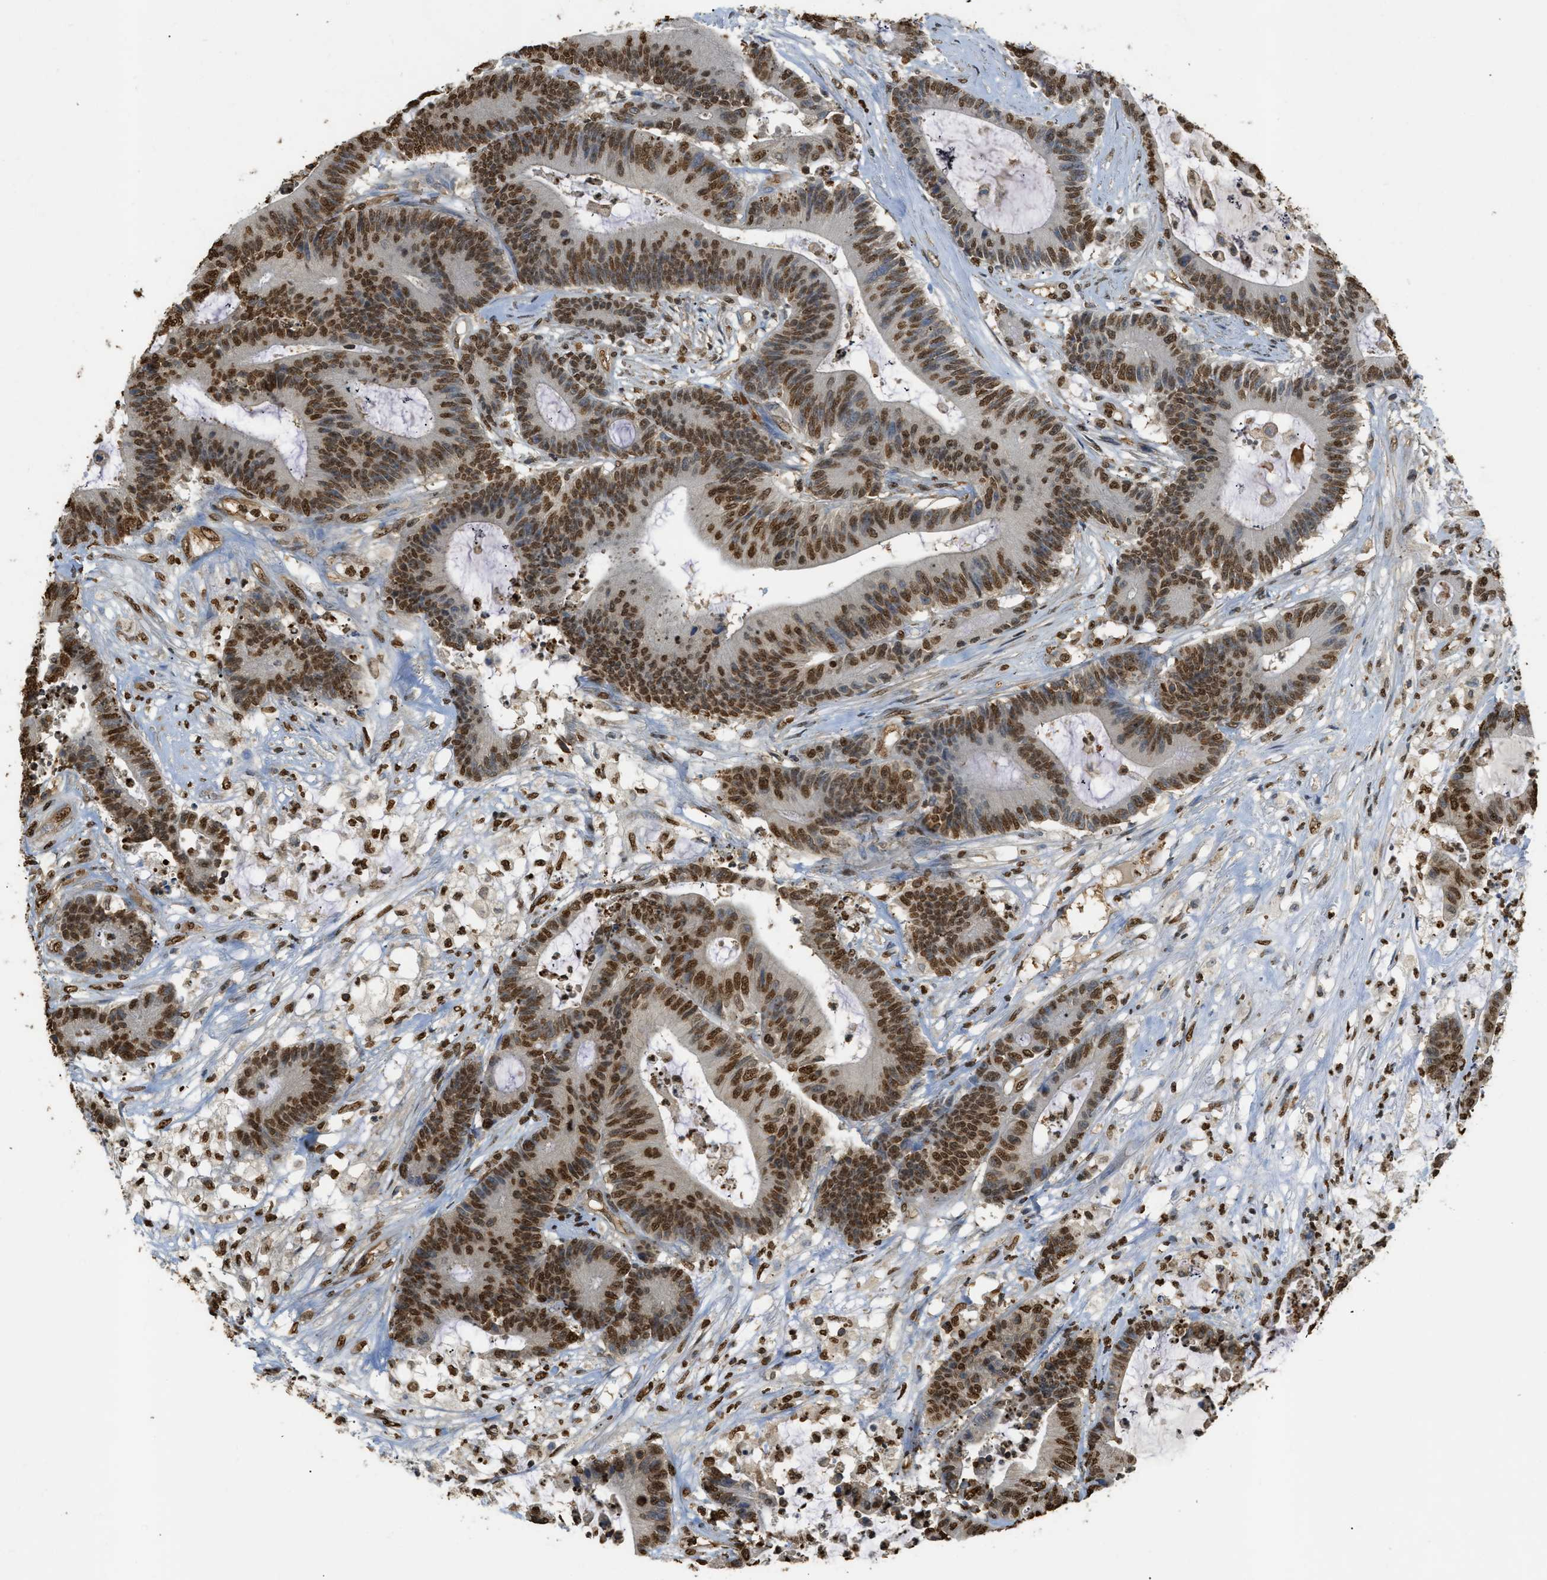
{"staining": {"intensity": "strong", "quantity": ">75%", "location": "nuclear"}, "tissue": "colorectal cancer", "cell_type": "Tumor cells", "image_type": "cancer", "snomed": [{"axis": "morphology", "description": "Adenocarcinoma, NOS"}, {"axis": "topography", "description": "Colon"}], "caption": "Colorectal cancer (adenocarcinoma) stained with a protein marker shows strong staining in tumor cells.", "gene": "NR5A2", "patient": {"sex": "female", "age": 84}}